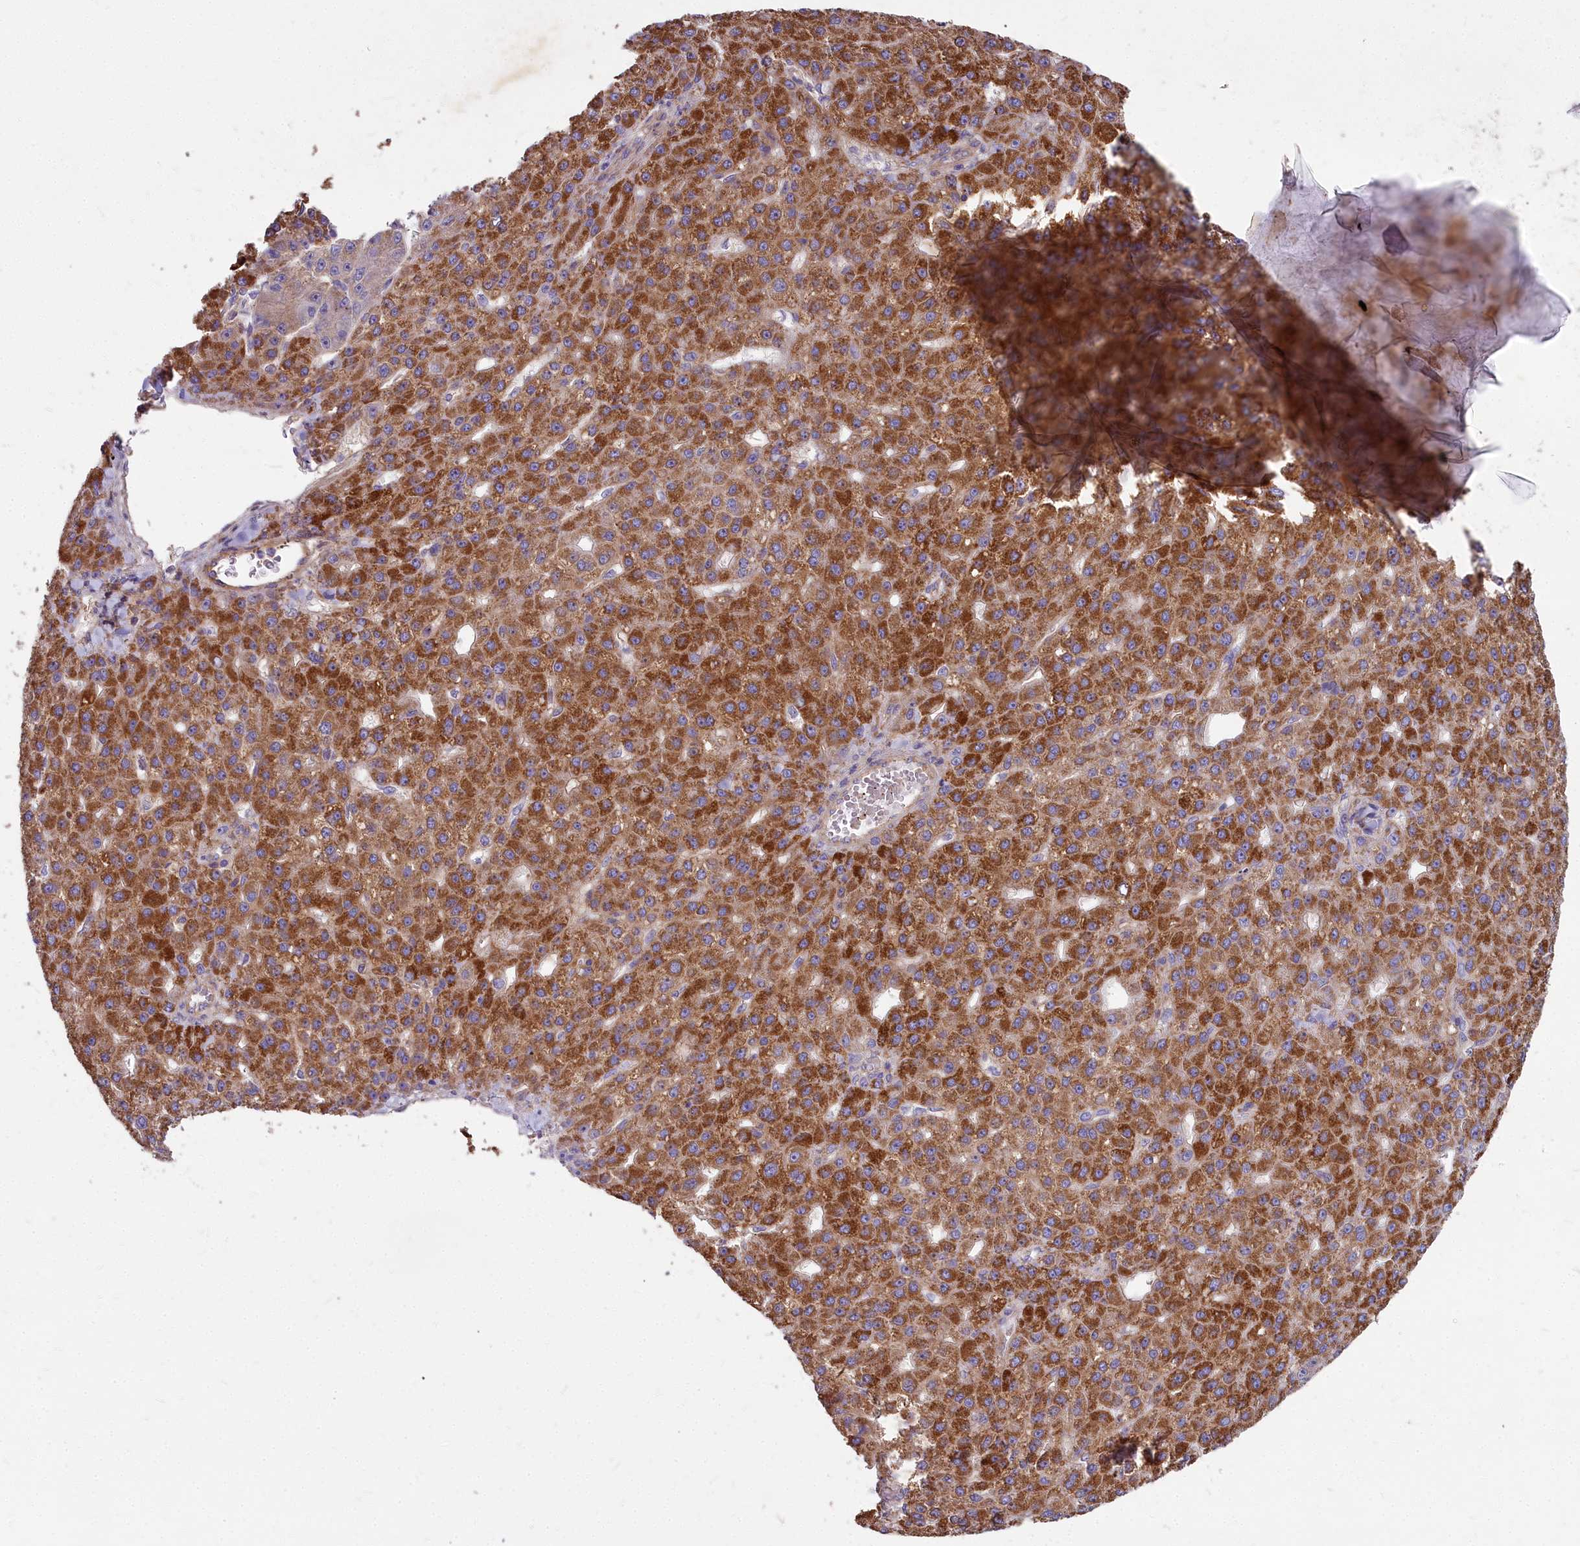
{"staining": {"intensity": "strong", "quantity": ">75%", "location": "cytoplasmic/membranous"}, "tissue": "liver cancer", "cell_type": "Tumor cells", "image_type": "cancer", "snomed": [{"axis": "morphology", "description": "Carcinoma, Hepatocellular, NOS"}, {"axis": "topography", "description": "Liver"}], "caption": "Immunohistochemistry (IHC) (DAB) staining of human liver cancer shows strong cytoplasmic/membranous protein staining in about >75% of tumor cells. (IHC, brightfield microscopy, high magnification).", "gene": "FRMPD1", "patient": {"sex": "male", "age": 67}}